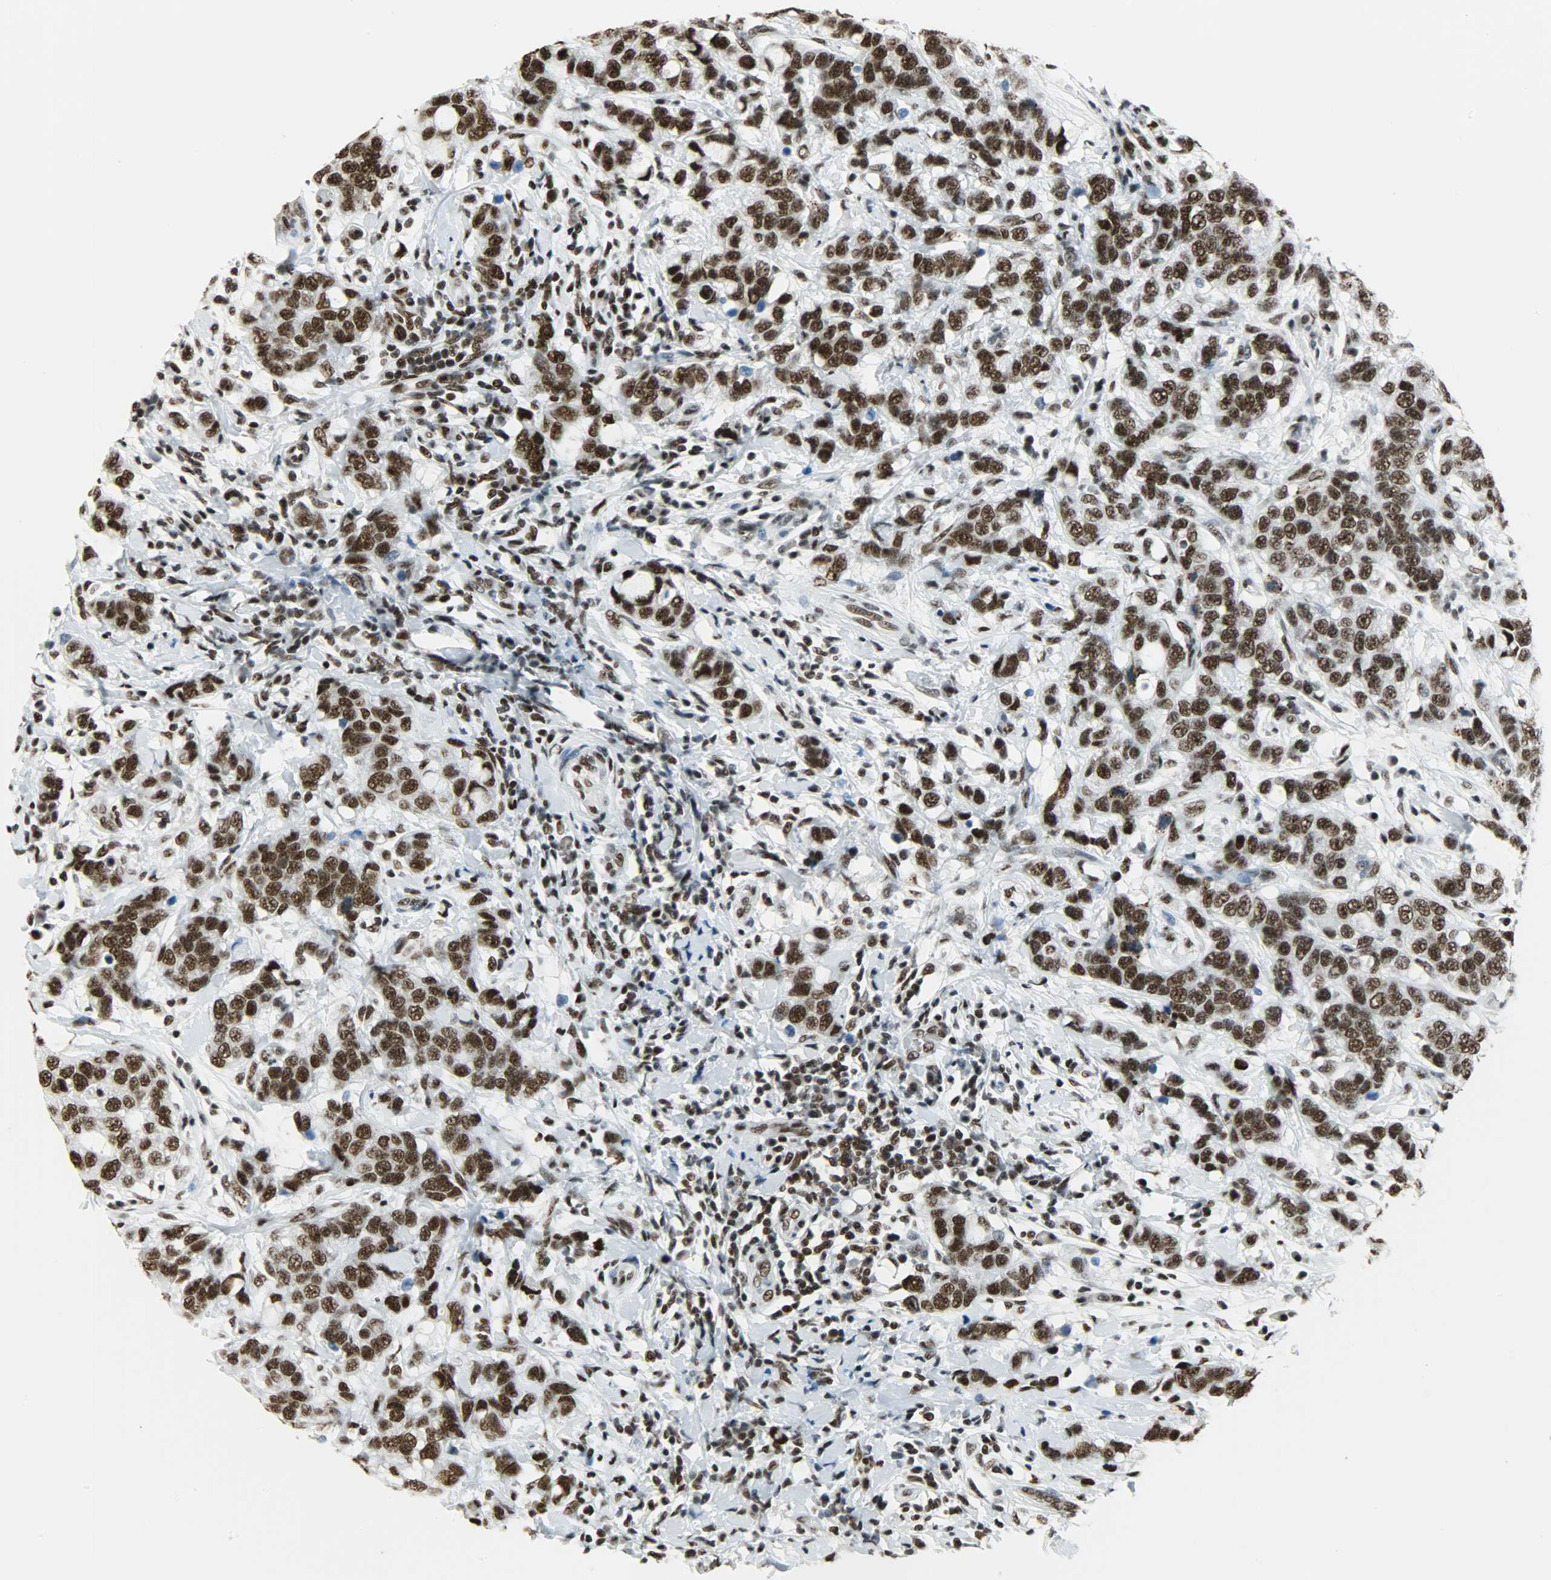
{"staining": {"intensity": "strong", "quantity": ">75%", "location": "nuclear"}, "tissue": "breast cancer", "cell_type": "Tumor cells", "image_type": "cancer", "snomed": [{"axis": "morphology", "description": "Duct carcinoma"}, {"axis": "topography", "description": "Breast"}], "caption": "A brown stain highlights strong nuclear expression of a protein in breast cancer (infiltrating ductal carcinoma) tumor cells.", "gene": "SNRPA", "patient": {"sex": "female", "age": 27}}